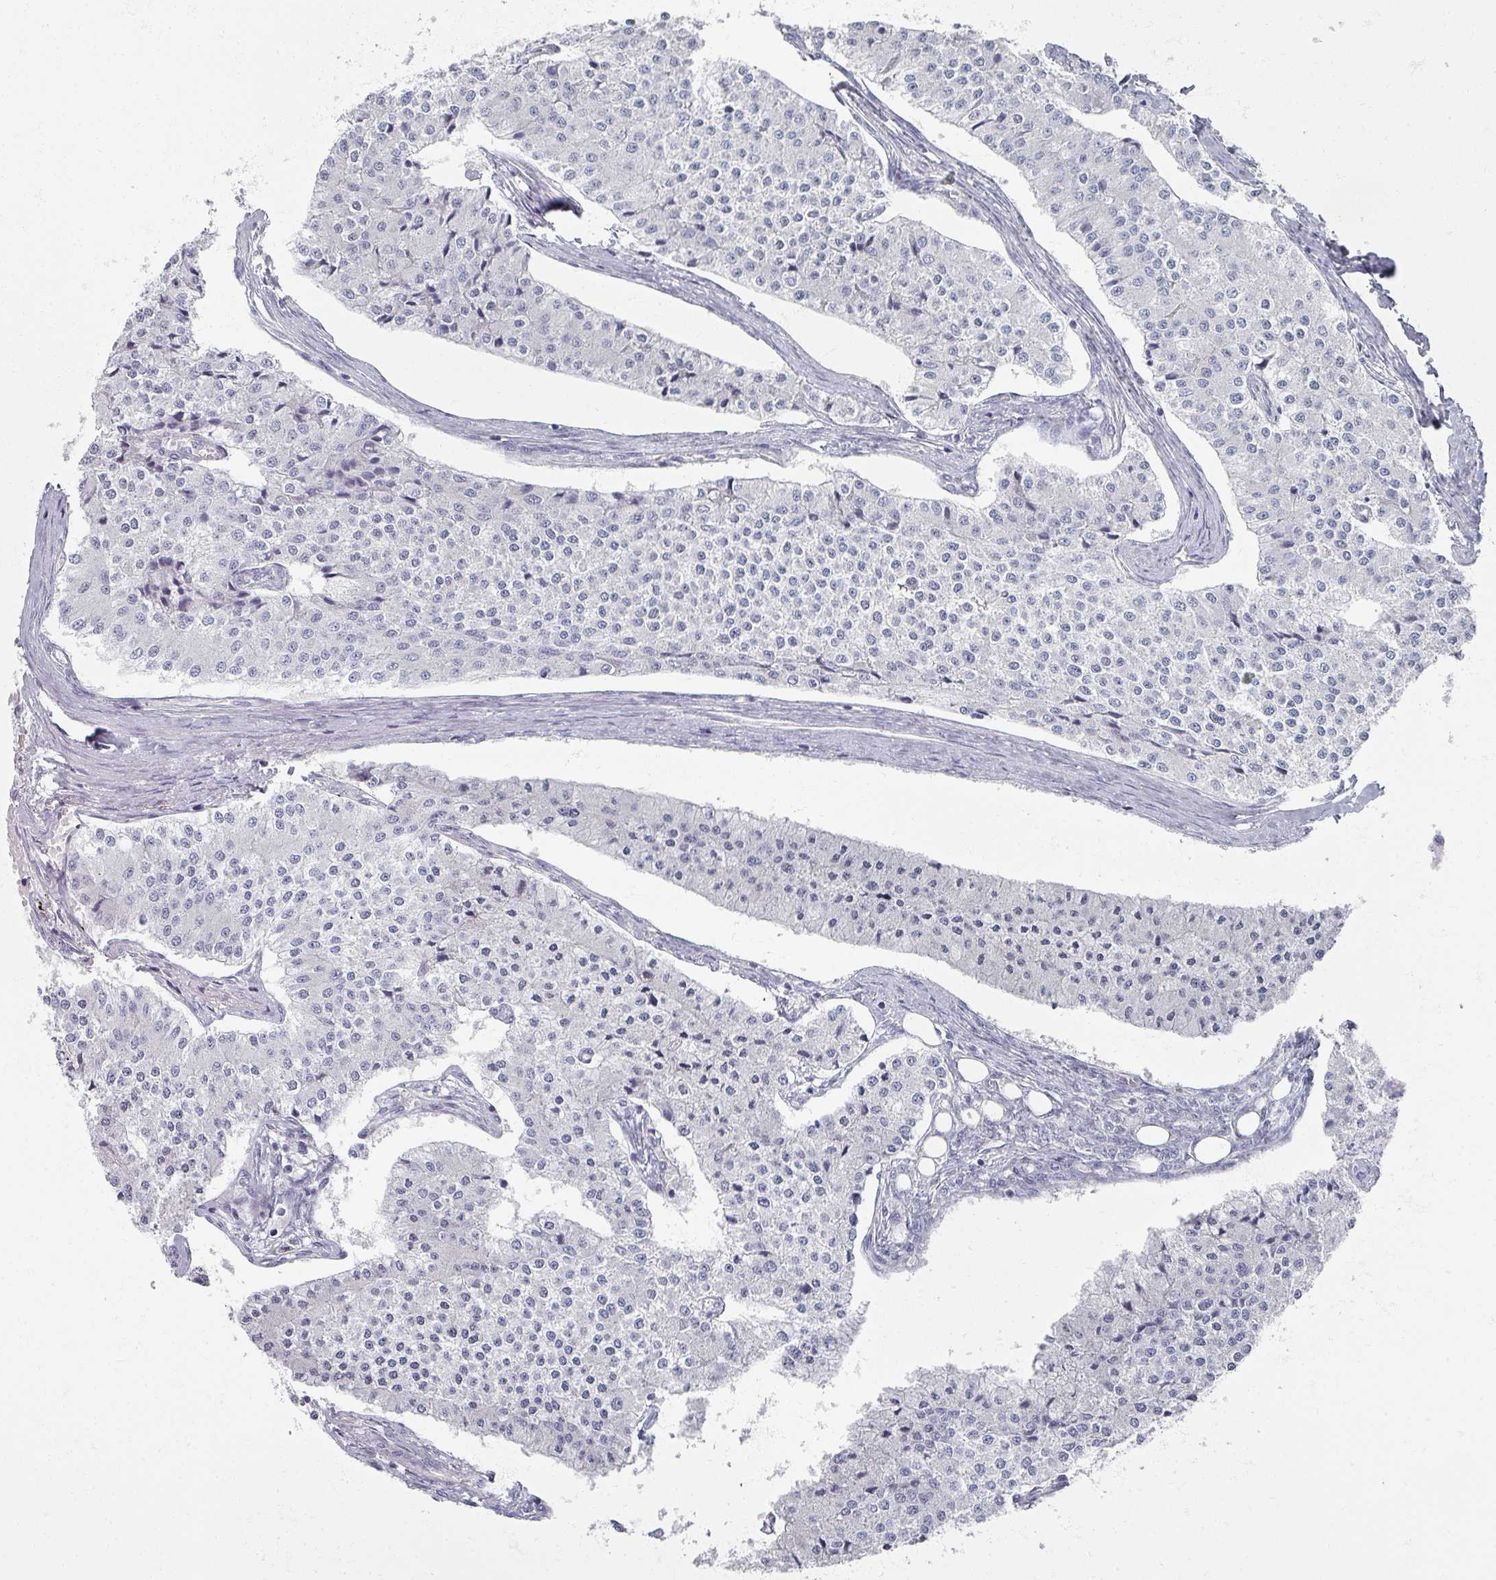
{"staining": {"intensity": "negative", "quantity": "none", "location": "none"}, "tissue": "carcinoid", "cell_type": "Tumor cells", "image_type": "cancer", "snomed": [{"axis": "morphology", "description": "Carcinoid, malignant, NOS"}, {"axis": "topography", "description": "Colon"}], "caption": "Tumor cells are negative for brown protein staining in malignant carcinoid. (Immunohistochemistry, brightfield microscopy, high magnification).", "gene": "OMG", "patient": {"sex": "female", "age": 52}}